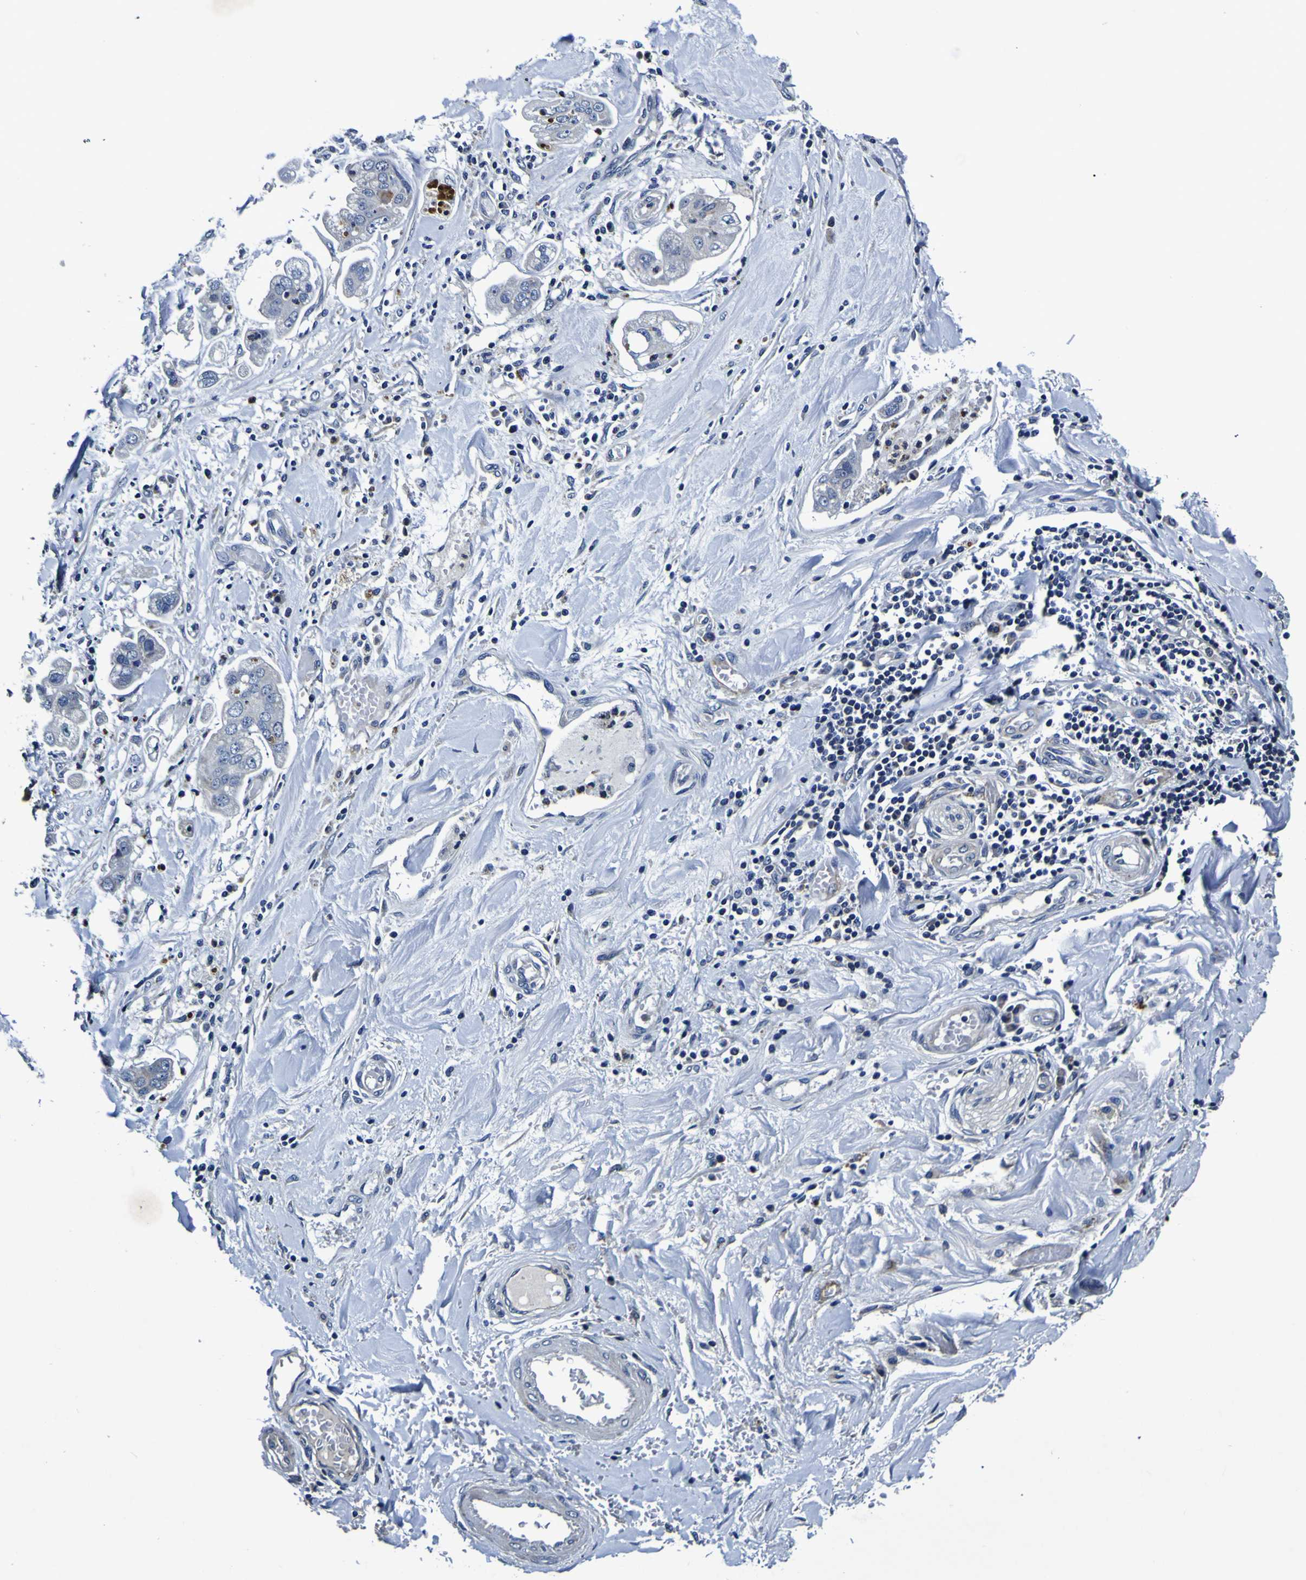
{"staining": {"intensity": "negative", "quantity": "none", "location": "none"}, "tissue": "stomach cancer", "cell_type": "Tumor cells", "image_type": "cancer", "snomed": [{"axis": "morphology", "description": "Adenocarcinoma, NOS"}, {"axis": "topography", "description": "Stomach"}], "caption": "The micrograph shows no significant expression in tumor cells of adenocarcinoma (stomach).", "gene": "PANK4", "patient": {"sex": "male", "age": 62}}